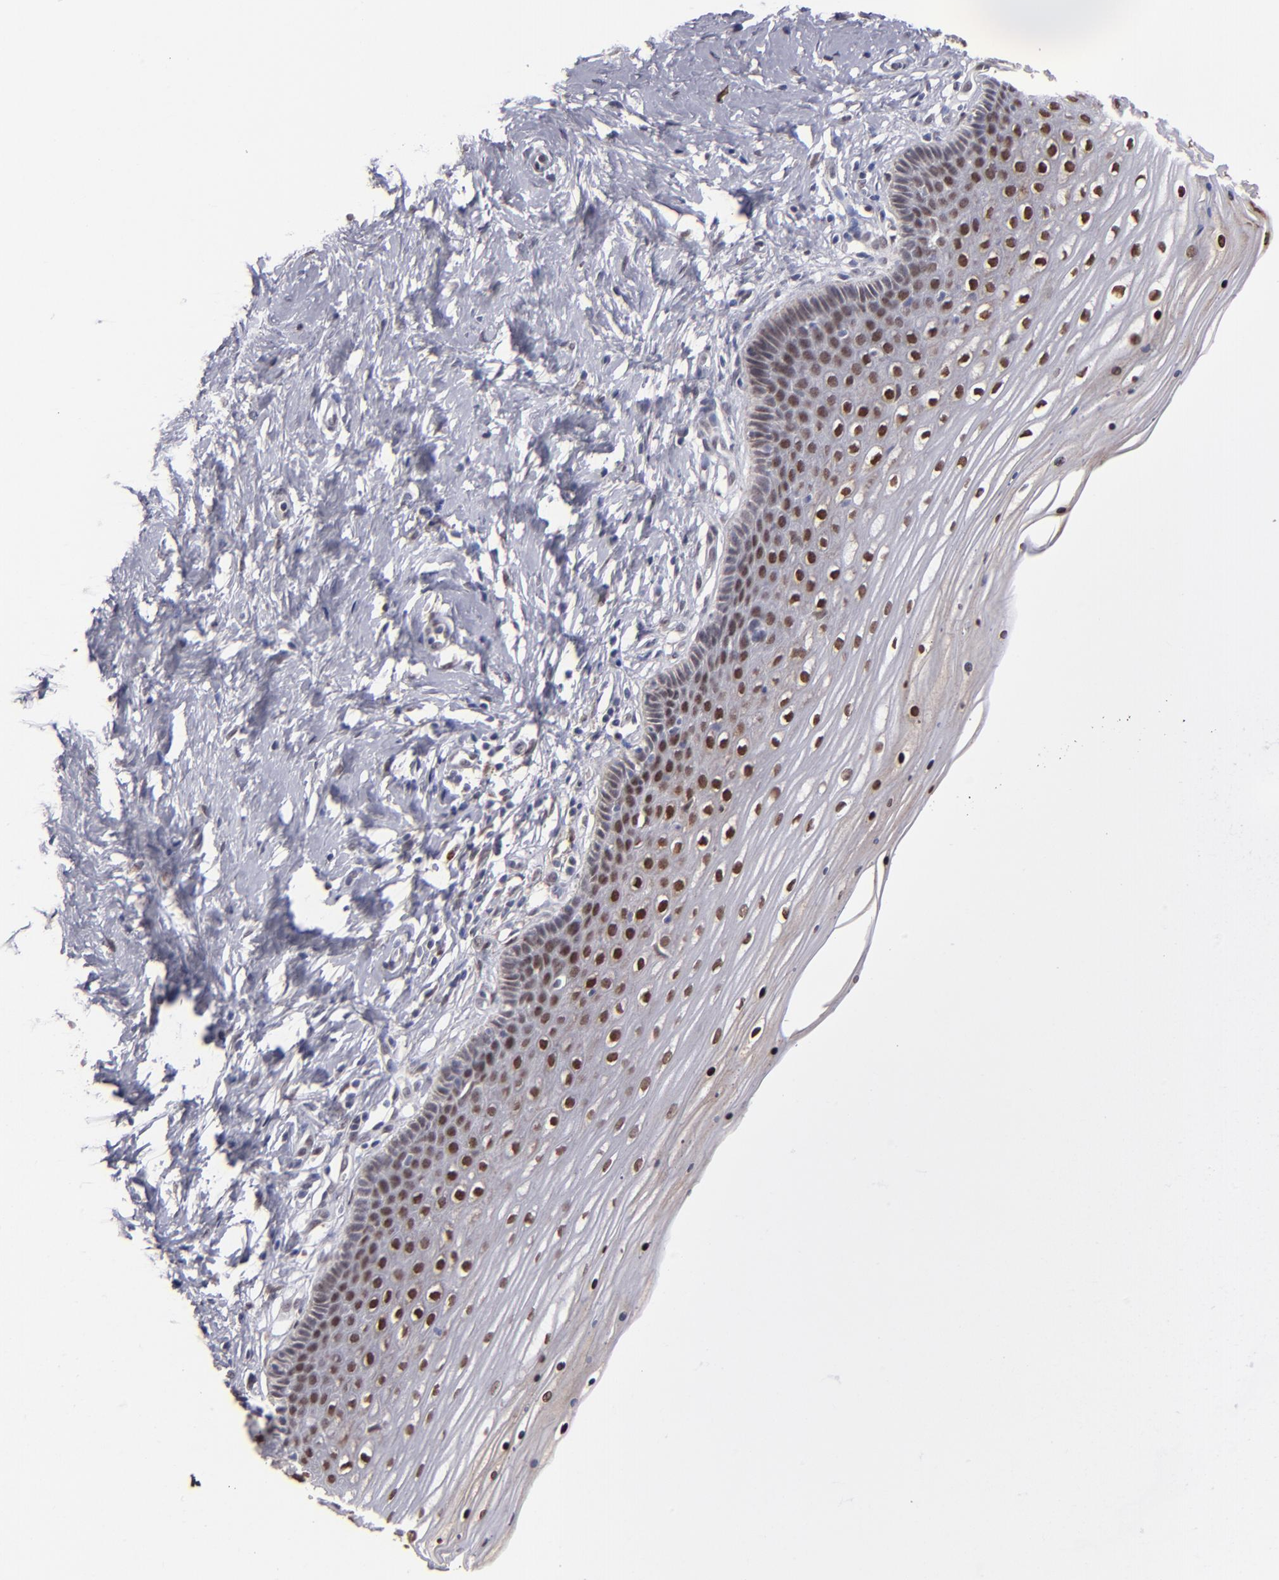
{"staining": {"intensity": "strong", "quantity": ">75%", "location": "cytoplasmic/membranous"}, "tissue": "cervix", "cell_type": "Glandular cells", "image_type": "normal", "snomed": [{"axis": "morphology", "description": "Normal tissue, NOS"}, {"axis": "topography", "description": "Cervix"}], "caption": "Glandular cells demonstrate strong cytoplasmic/membranous expression in about >75% of cells in normal cervix.", "gene": "RREB1", "patient": {"sex": "female", "age": 39}}